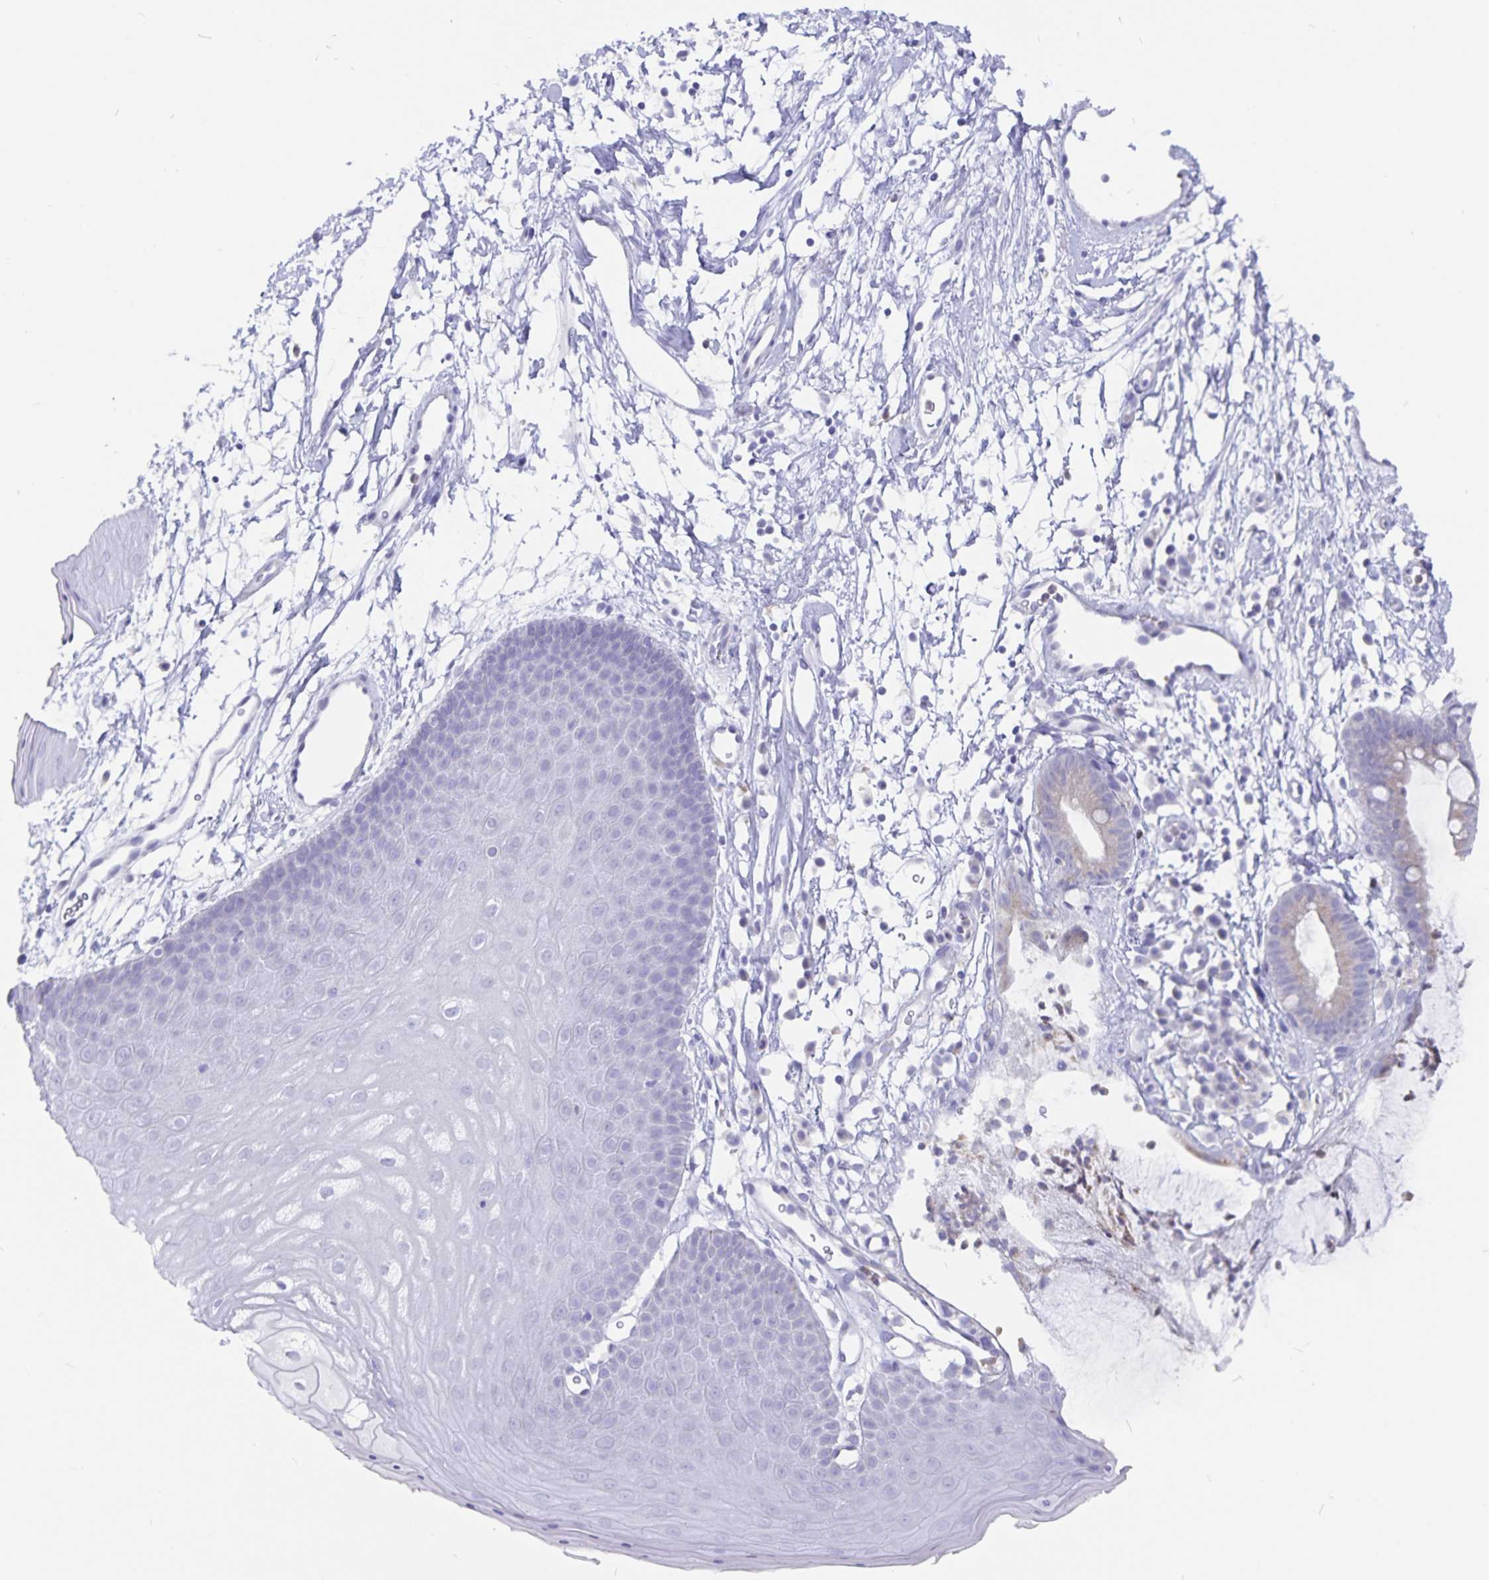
{"staining": {"intensity": "negative", "quantity": "none", "location": "none"}, "tissue": "skin", "cell_type": "Epidermal cells", "image_type": "normal", "snomed": [{"axis": "morphology", "description": "Normal tissue, NOS"}, {"axis": "topography", "description": "Anal"}], "caption": "Immunohistochemical staining of normal human skin shows no significant expression in epidermal cells. The staining was performed using DAB to visualize the protein expression in brown, while the nuclei were stained in blue with hematoxylin (Magnification: 20x).", "gene": "SNTN", "patient": {"sex": "male", "age": 53}}